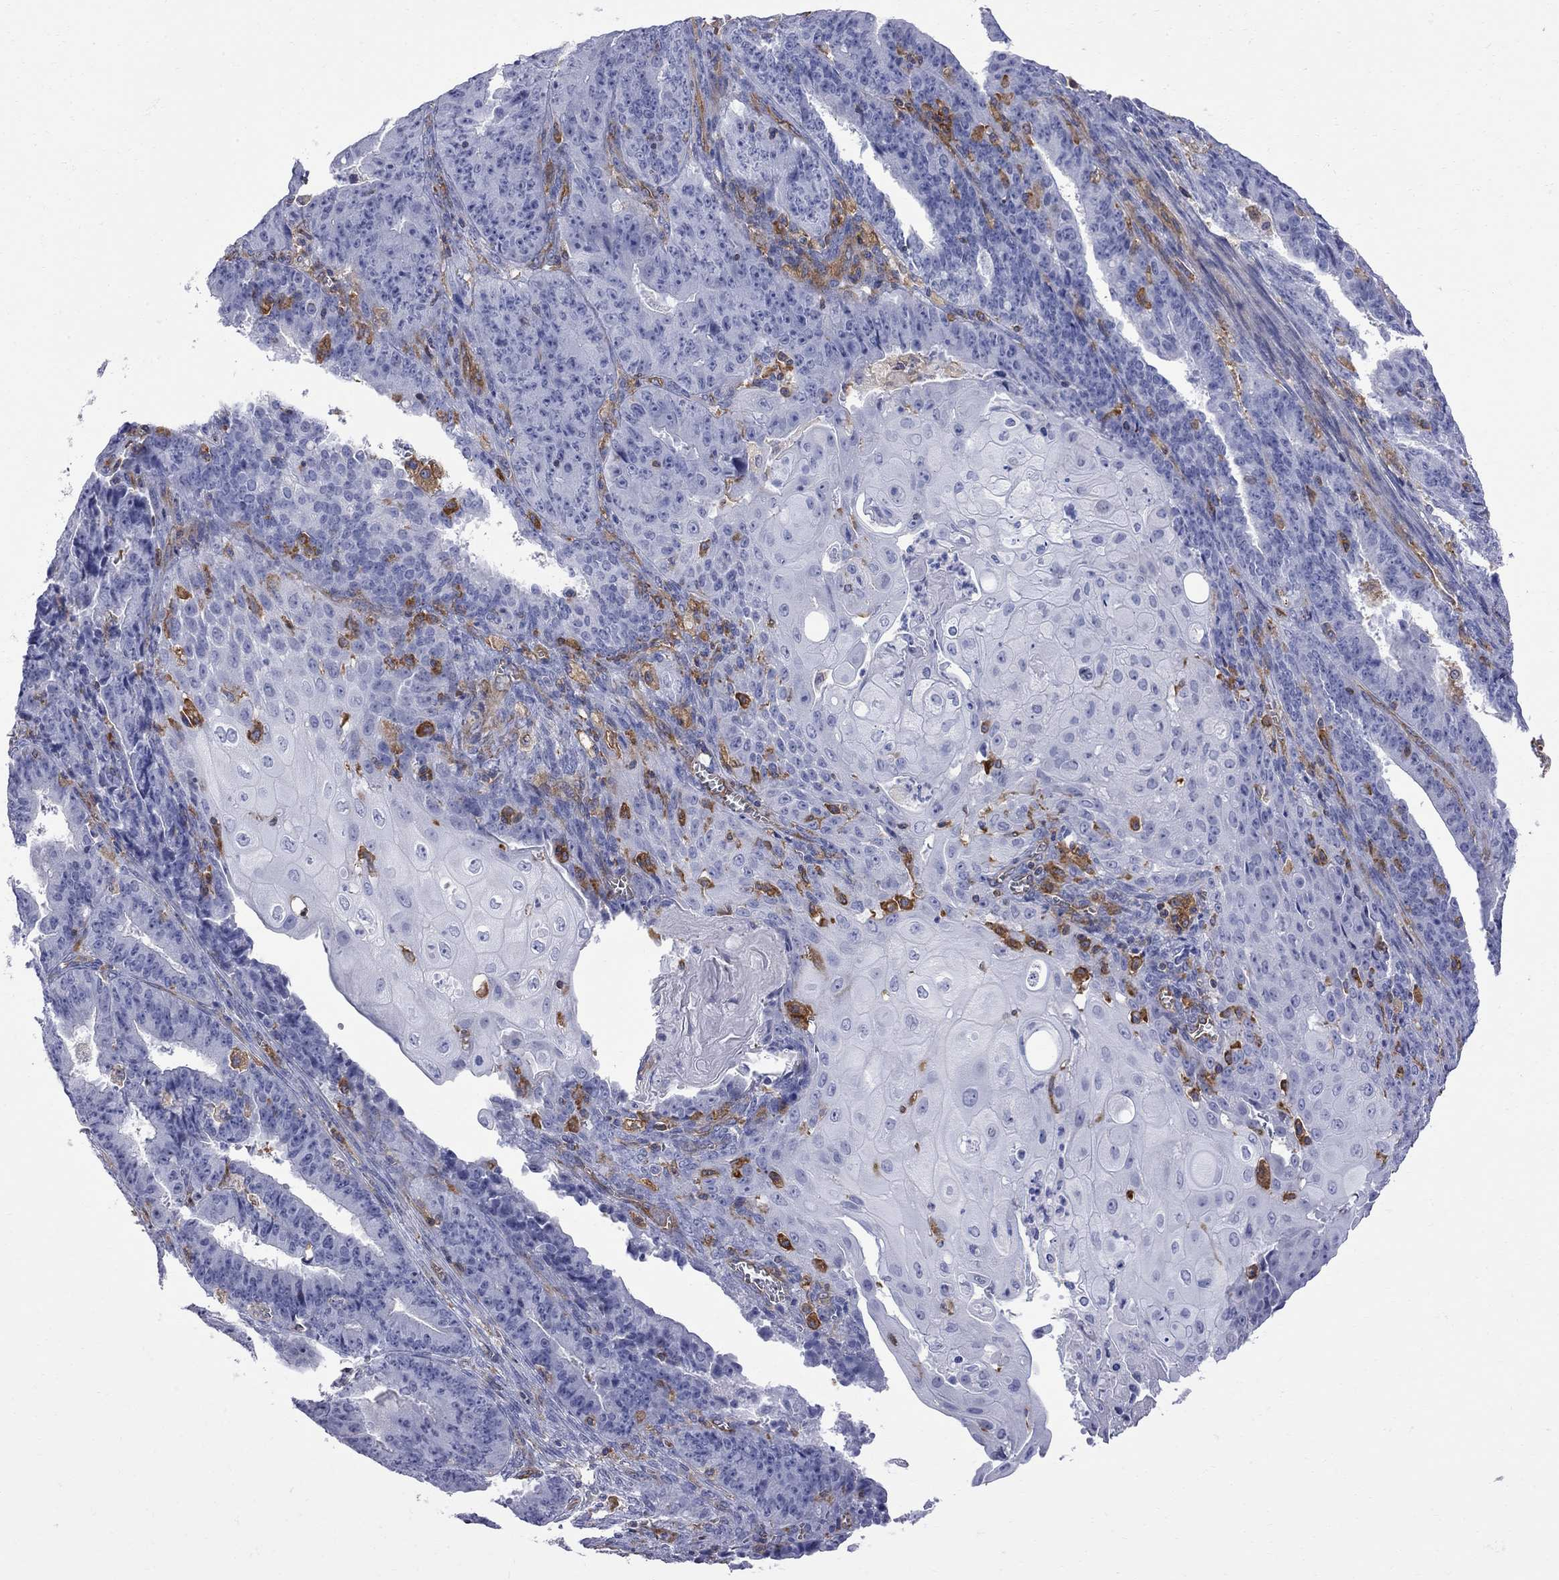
{"staining": {"intensity": "negative", "quantity": "none", "location": "none"}, "tissue": "ovarian cancer", "cell_type": "Tumor cells", "image_type": "cancer", "snomed": [{"axis": "morphology", "description": "Carcinoma, endometroid"}, {"axis": "topography", "description": "Ovary"}], "caption": "An immunohistochemistry histopathology image of endometroid carcinoma (ovarian) is shown. There is no staining in tumor cells of endometroid carcinoma (ovarian). (IHC, brightfield microscopy, high magnification).", "gene": "ABI3", "patient": {"sex": "female", "age": 42}}